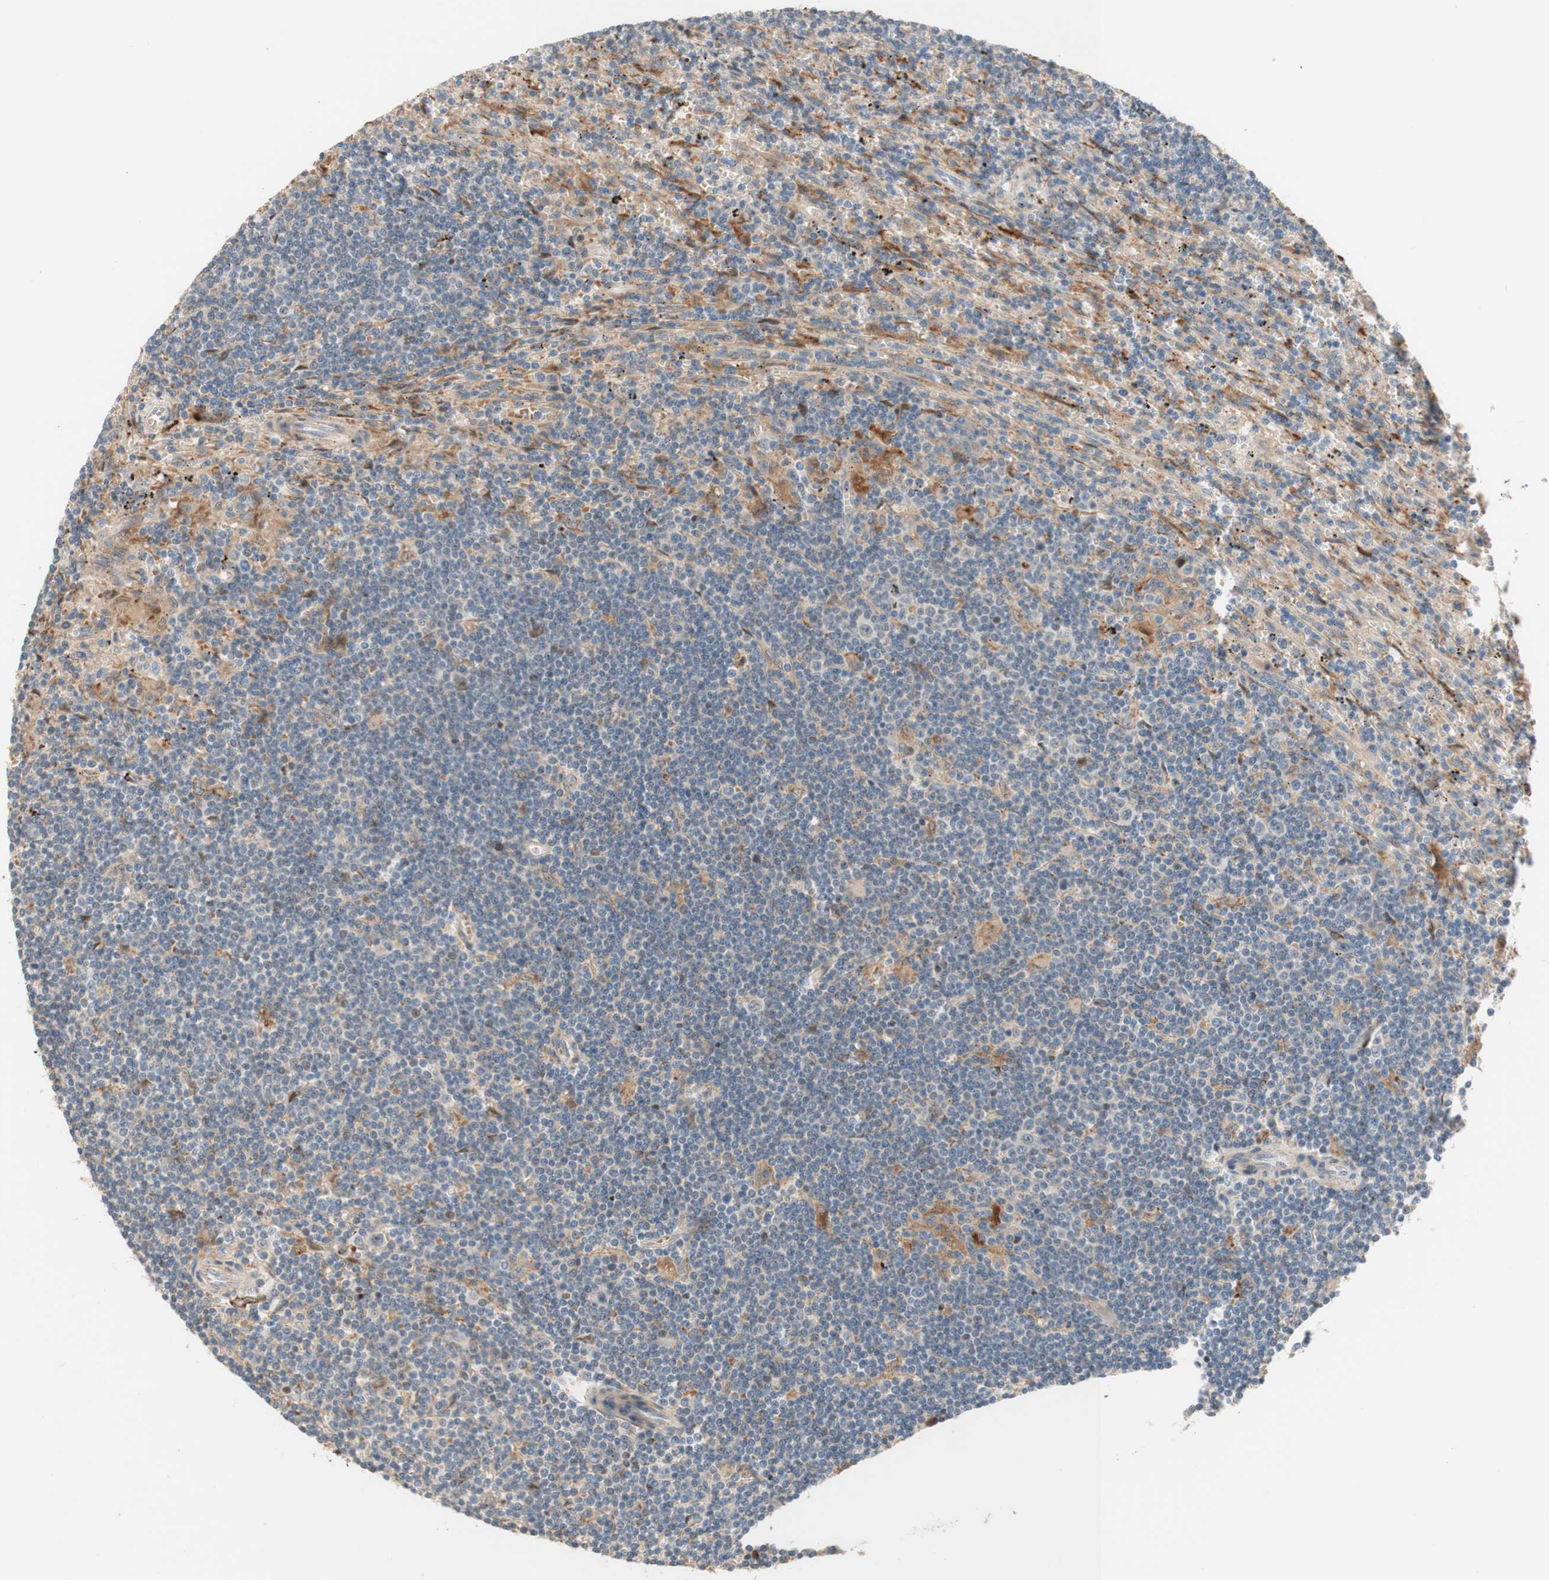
{"staining": {"intensity": "negative", "quantity": "none", "location": "none"}, "tissue": "lymphoma", "cell_type": "Tumor cells", "image_type": "cancer", "snomed": [{"axis": "morphology", "description": "Malignant lymphoma, non-Hodgkin's type, Low grade"}, {"axis": "topography", "description": "Spleen"}], "caption": "Lymphoma stained for a protein using immunohistochemistry reveals no staining tumor cells.", "gene": "PTPN21", "patient": {"sex": "male", "age": 76}}